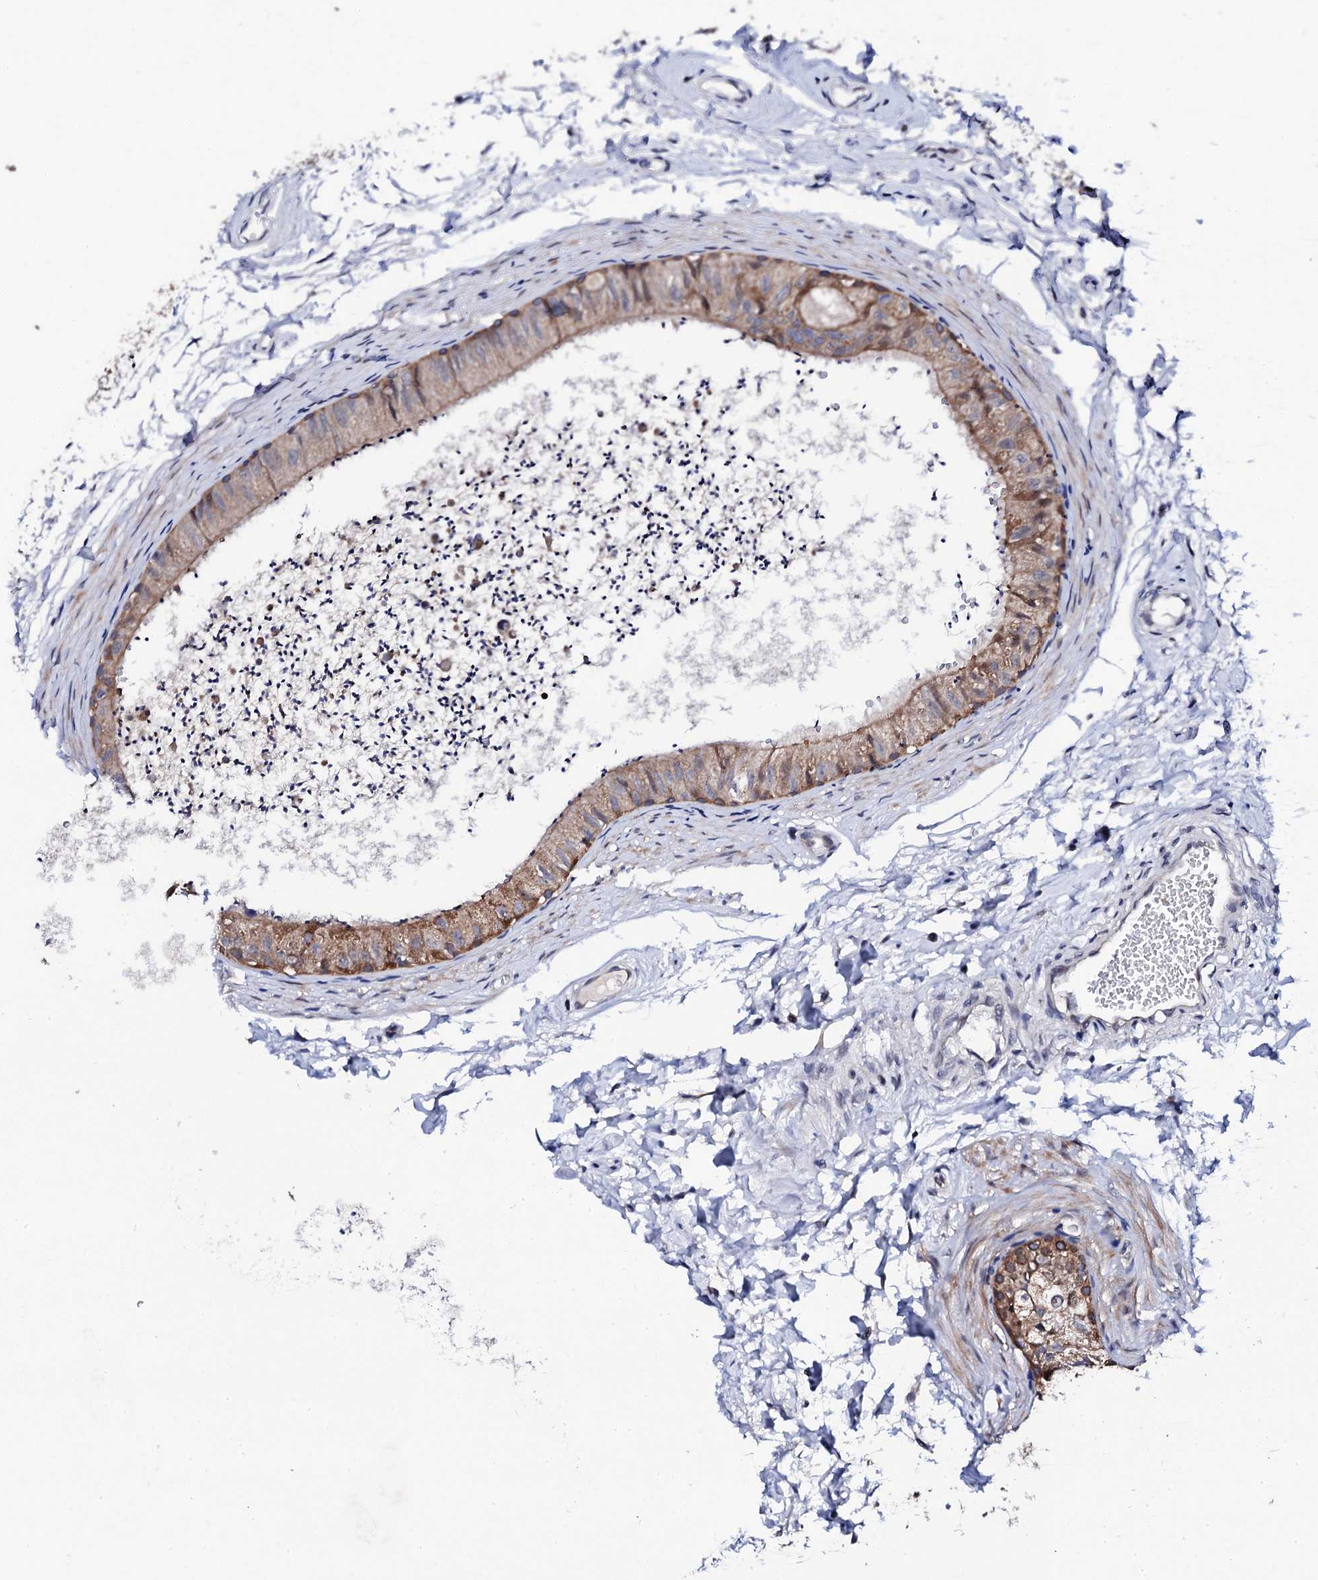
{"staining": {"intensity": "moderate", "quantity": ">75%", "location": "cytoplasmic/membranous"}, "tissue": "epididymis", "cell_type": "Glandular cells", "image_type": "normal", "snomed": [{"axis": "morphology", "description": "Normal tissue, NOS"}, {"axis": "topography", "description": "Epididymis"}], "caption": "Unremarkable epididymis demonstrates moderate cytoplasmic/membranous staining in approximately >75% of glandular cells (DAB (3,3'-diaminobenzidine) = brown stain, brightfield microscopy at high magnification)..", "gene": "COG4", "patient": {"sex": "male", "age": 56}}